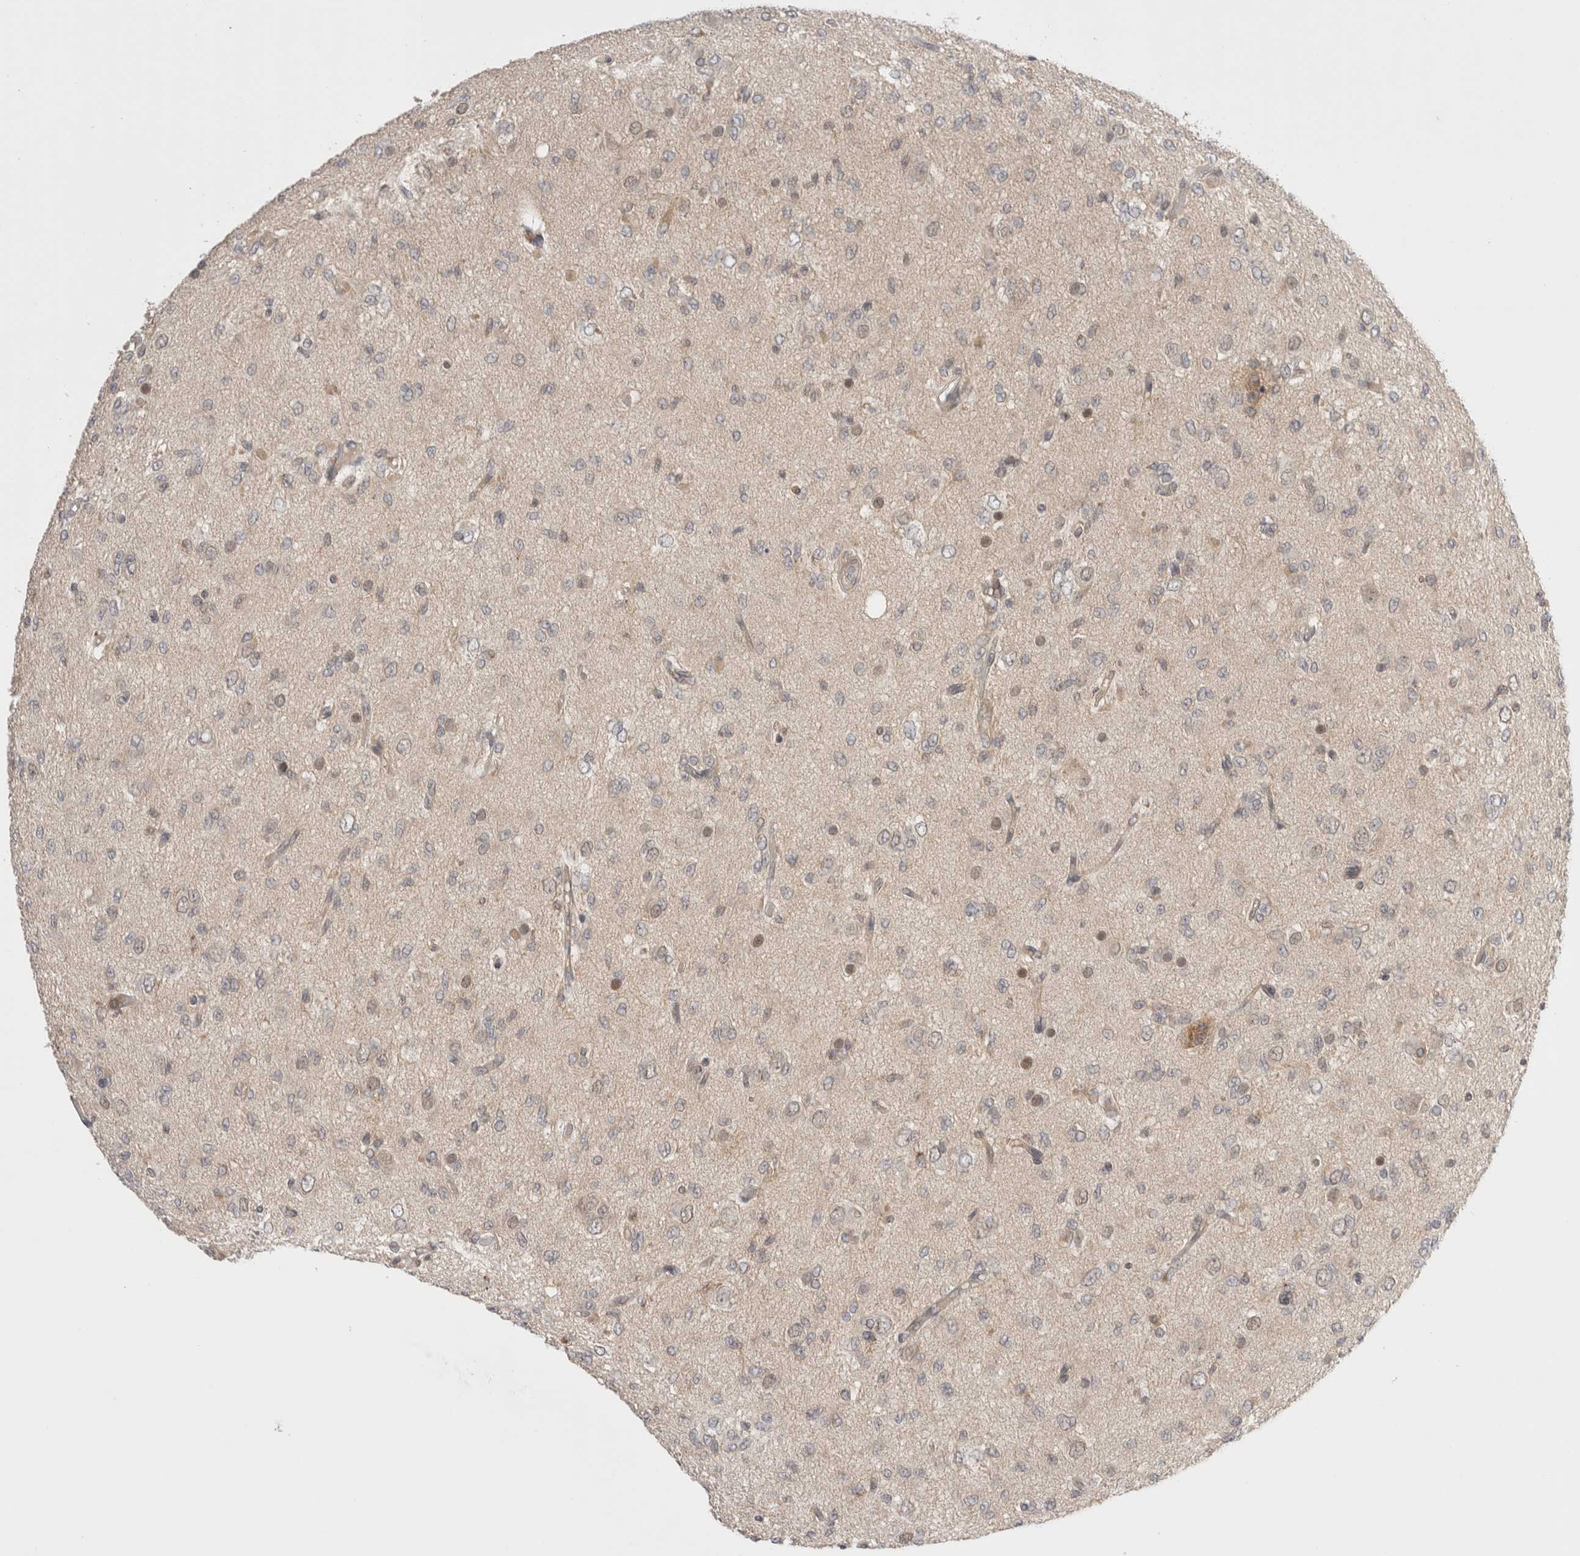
{"staining": {"intensity": "negative", "quantity": "none", "location": "none"}, "tissue": "glioma", "cell_type": "Tumor cells", "image_type": "cancer", "snomed": [{"axis": "morphology", "description": "Glioma, malignant, High grade"}, {"axis": "topography", "description": "Brain"}], "caption": "Immunohistochemical staining of human malignant high-grade glioma displays no significant staining in tumor cells.", "gene": "NFKB1", "patient": {"sex": "female", "age": 59}}